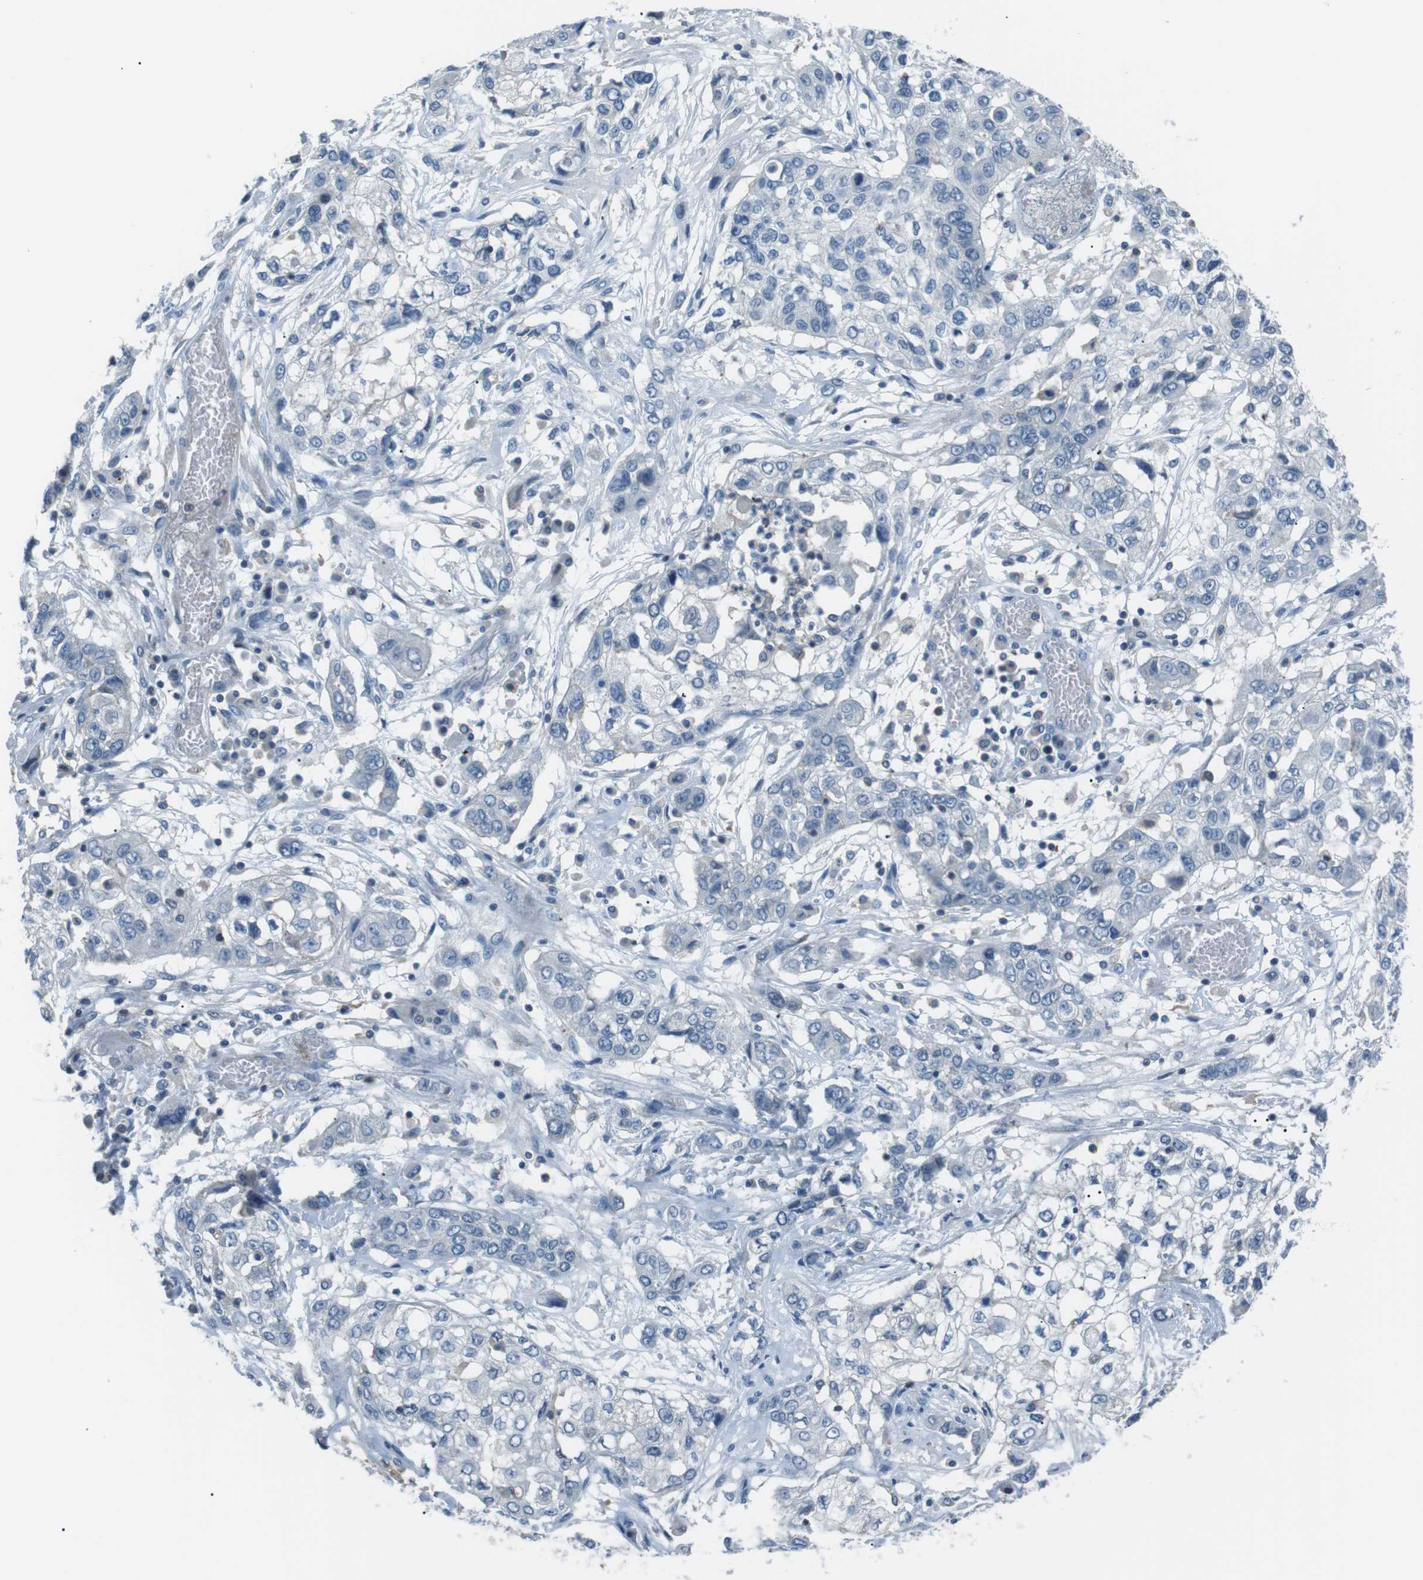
{"staining": {"intensity": "negative", "quantity": "none", "location": "none"}, "tissue": "lung cancer", "cell_type": "Tumor cells", "image_type": "cancer", "snomed": [{"axis": "morphology", "description": "Squamous cell carcinoma, NOS"}, {"axis": "topography", "description": "Lung"}], "caption": "Immunohistochemical staining of human lung squamous cell carcinoma reveals no significant positivity in tumor cells. (Brightfield microscopy of DAB (3,3'-diaminobenzidine) immunohistochemistry (IHC) at high magnification).", "gene": "ARVCF", "patient": {"sex": "male", "age": 71}}